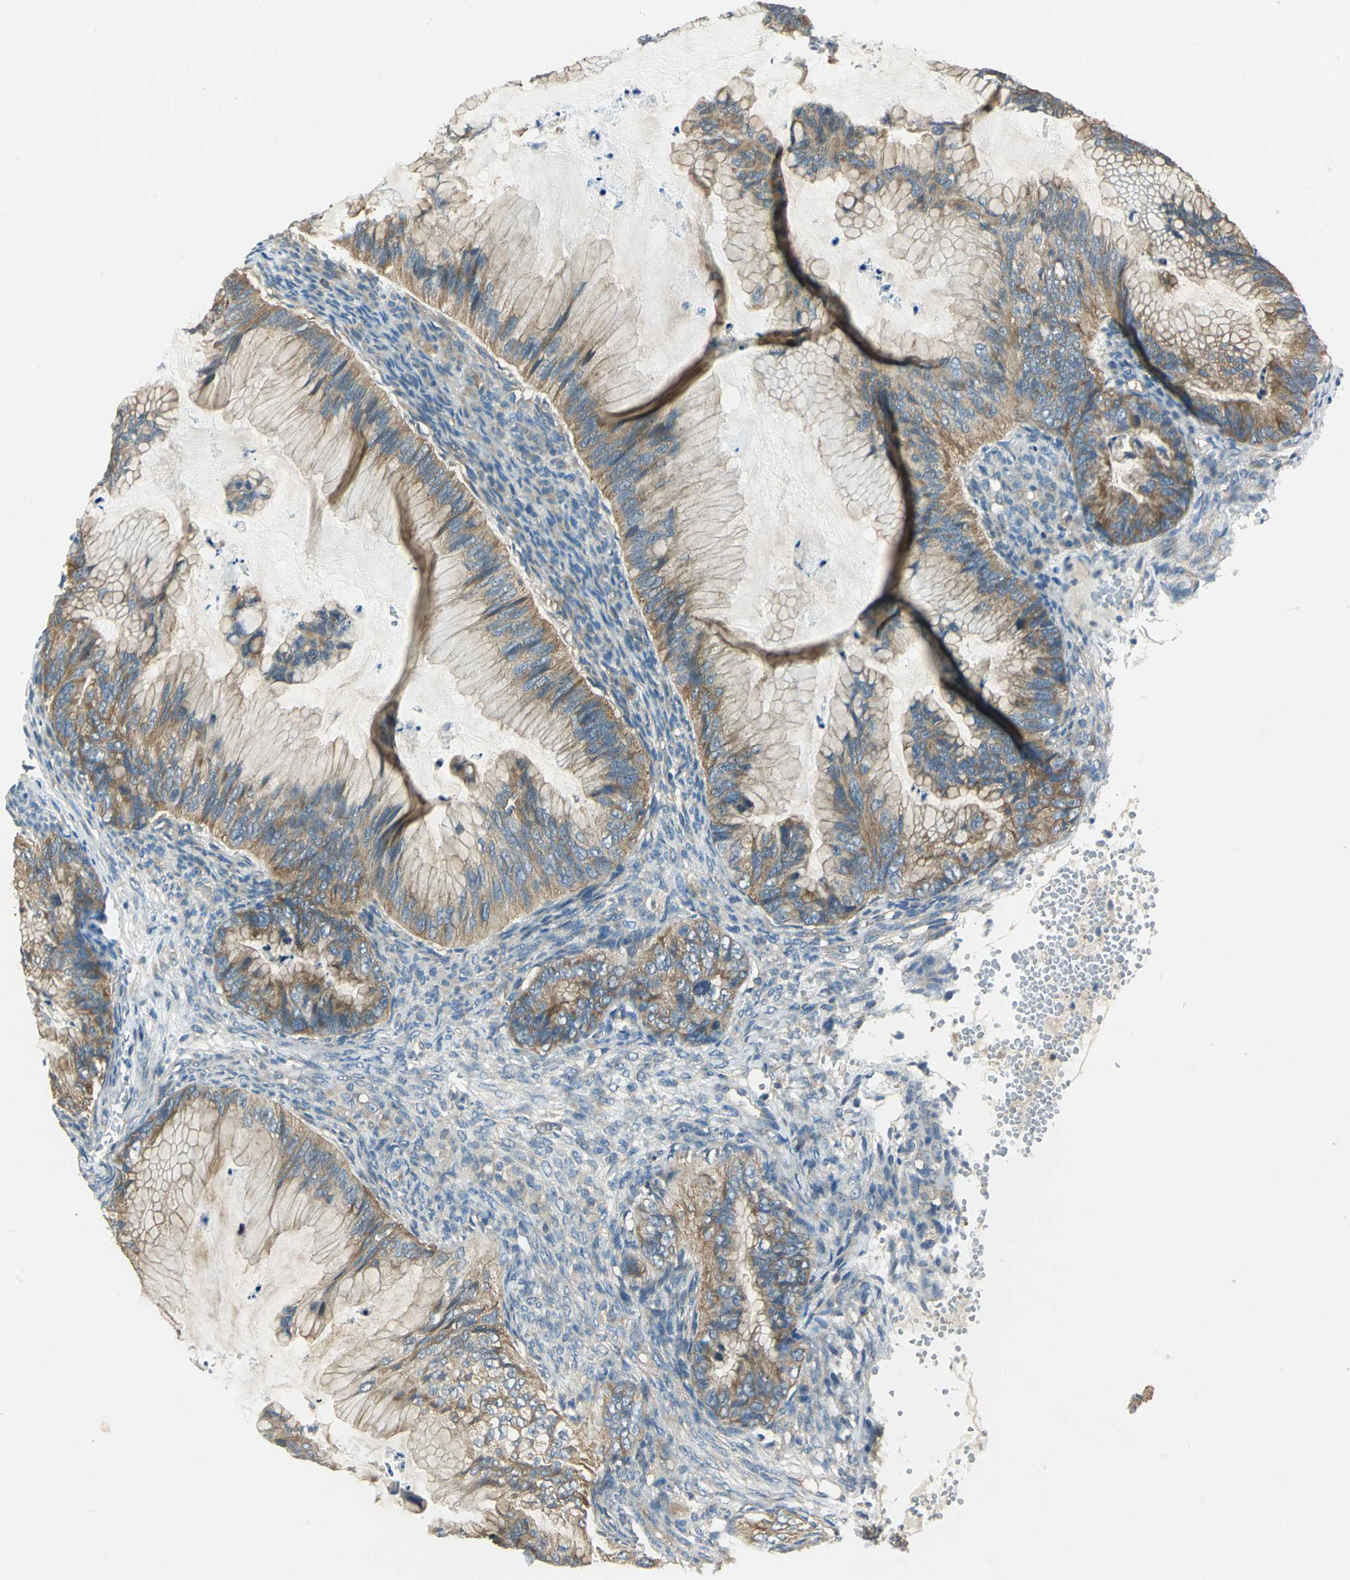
{"staining": {"intensity": "strong", "quantity": ">75%", "location": "cytoplasmic/membranous"}, "tissue": "ovarian cancer", "cell_type": "Tumor cells", "image_type": "cancer", "snomed": [{"axis": "morphology", "description": "Cystadenocarcinoma, mucinous, NOS"}, {"axis": "topography", "description": "Ovary"}], "caption": "A photomicrograph of human ovarian cancer stained for a protein exhibits strong cytoplasmic/membranous brown staining in tumor cells.", "gene": "SHC2", "patient": {"sex": "female", "age": 36}}